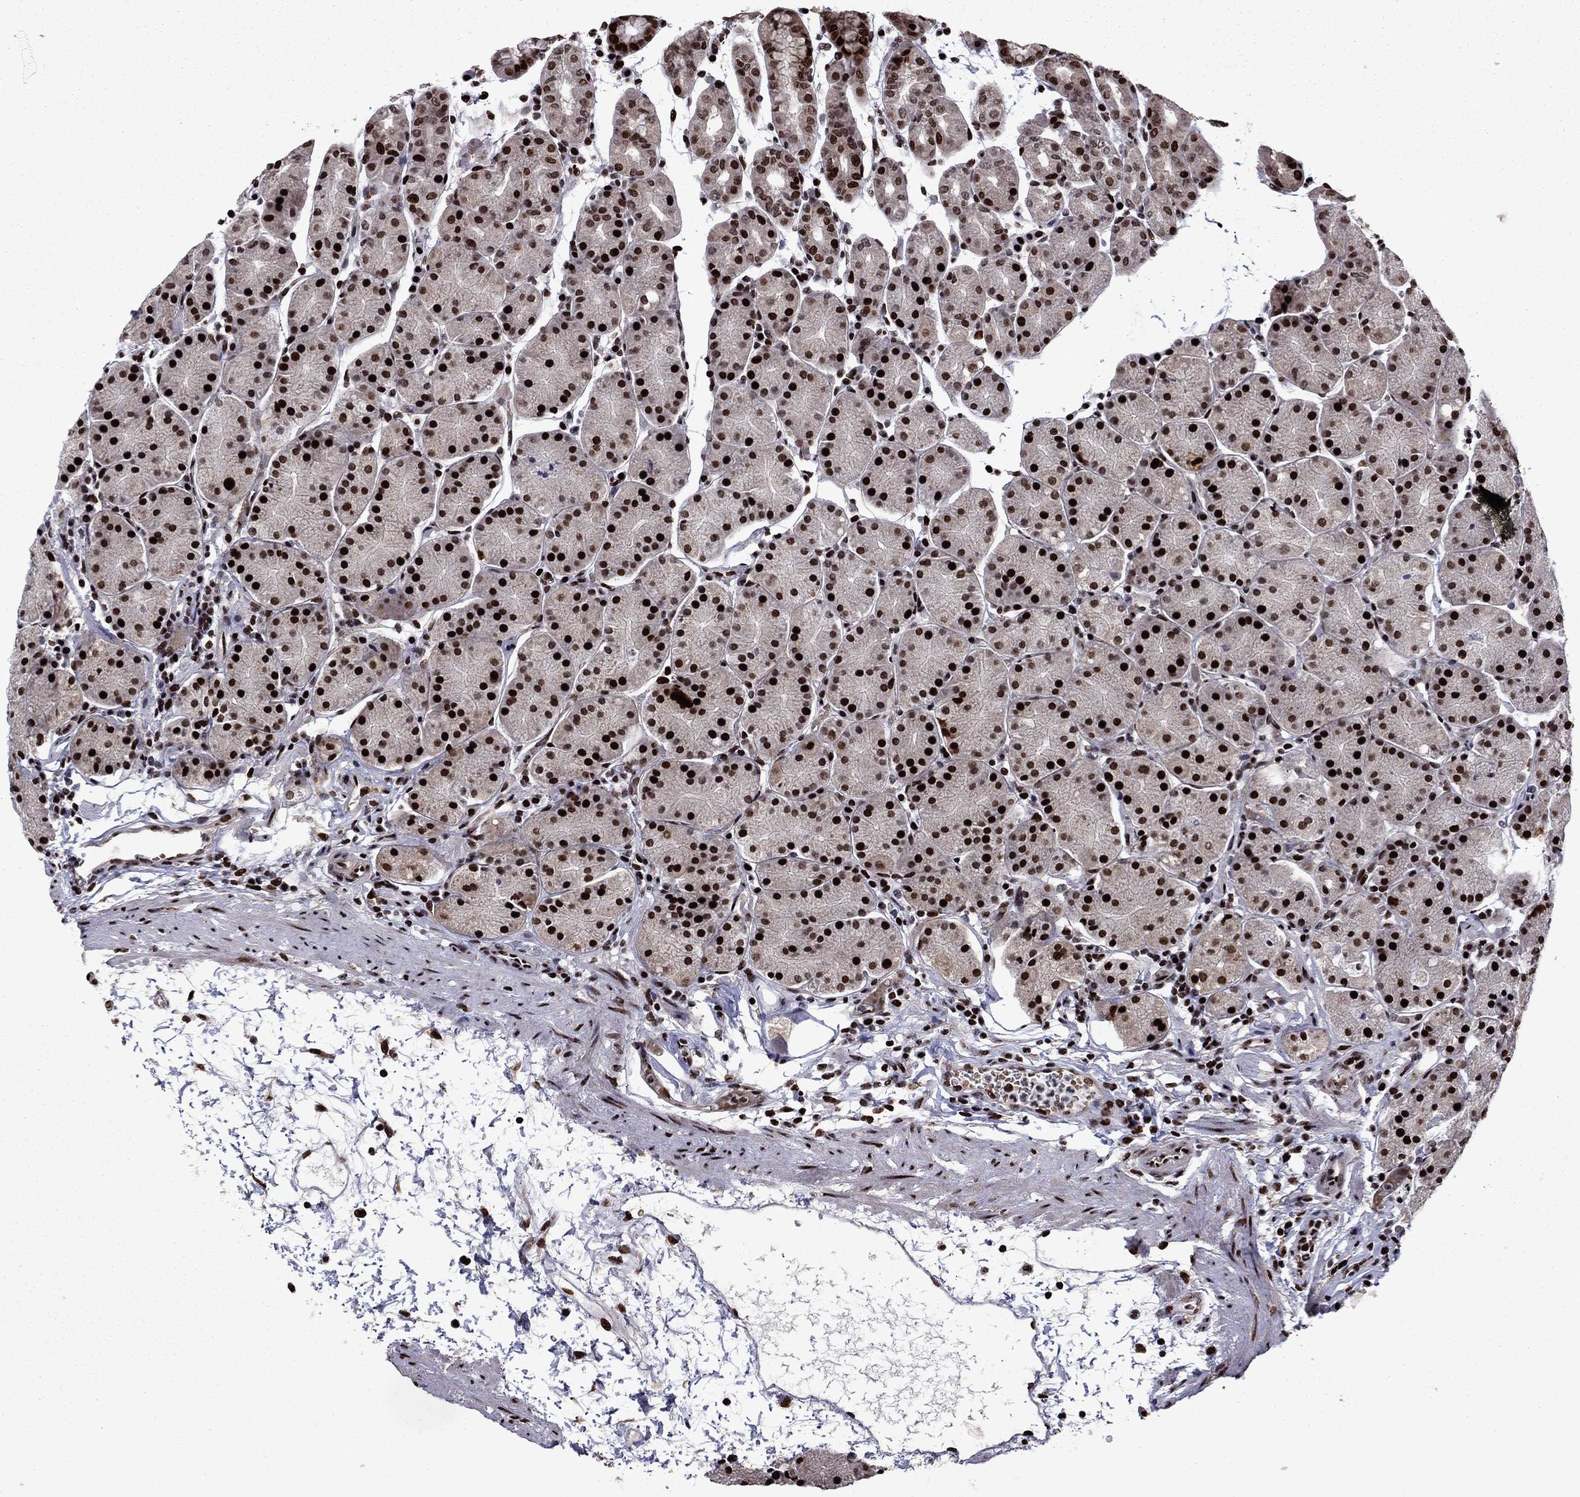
{"staining": {"intensity": "strong", "quantity": ">75%", "location": "nuclear"}, "tissue": "stomach", "cell_type": "Glandular cells", "image_type": "normal", "snomed": [{"axis": "morphology", "description": "Normal tissue, NOS"}, {"axis": "topography", "description": "Stomach"}], "caption": "Stomach stained with IHC demonstrates strong nuclear staining in approximately >75% of glandular cells.", "gene": "LIMK1", "patient": {"sex": "male", "age": 54}}